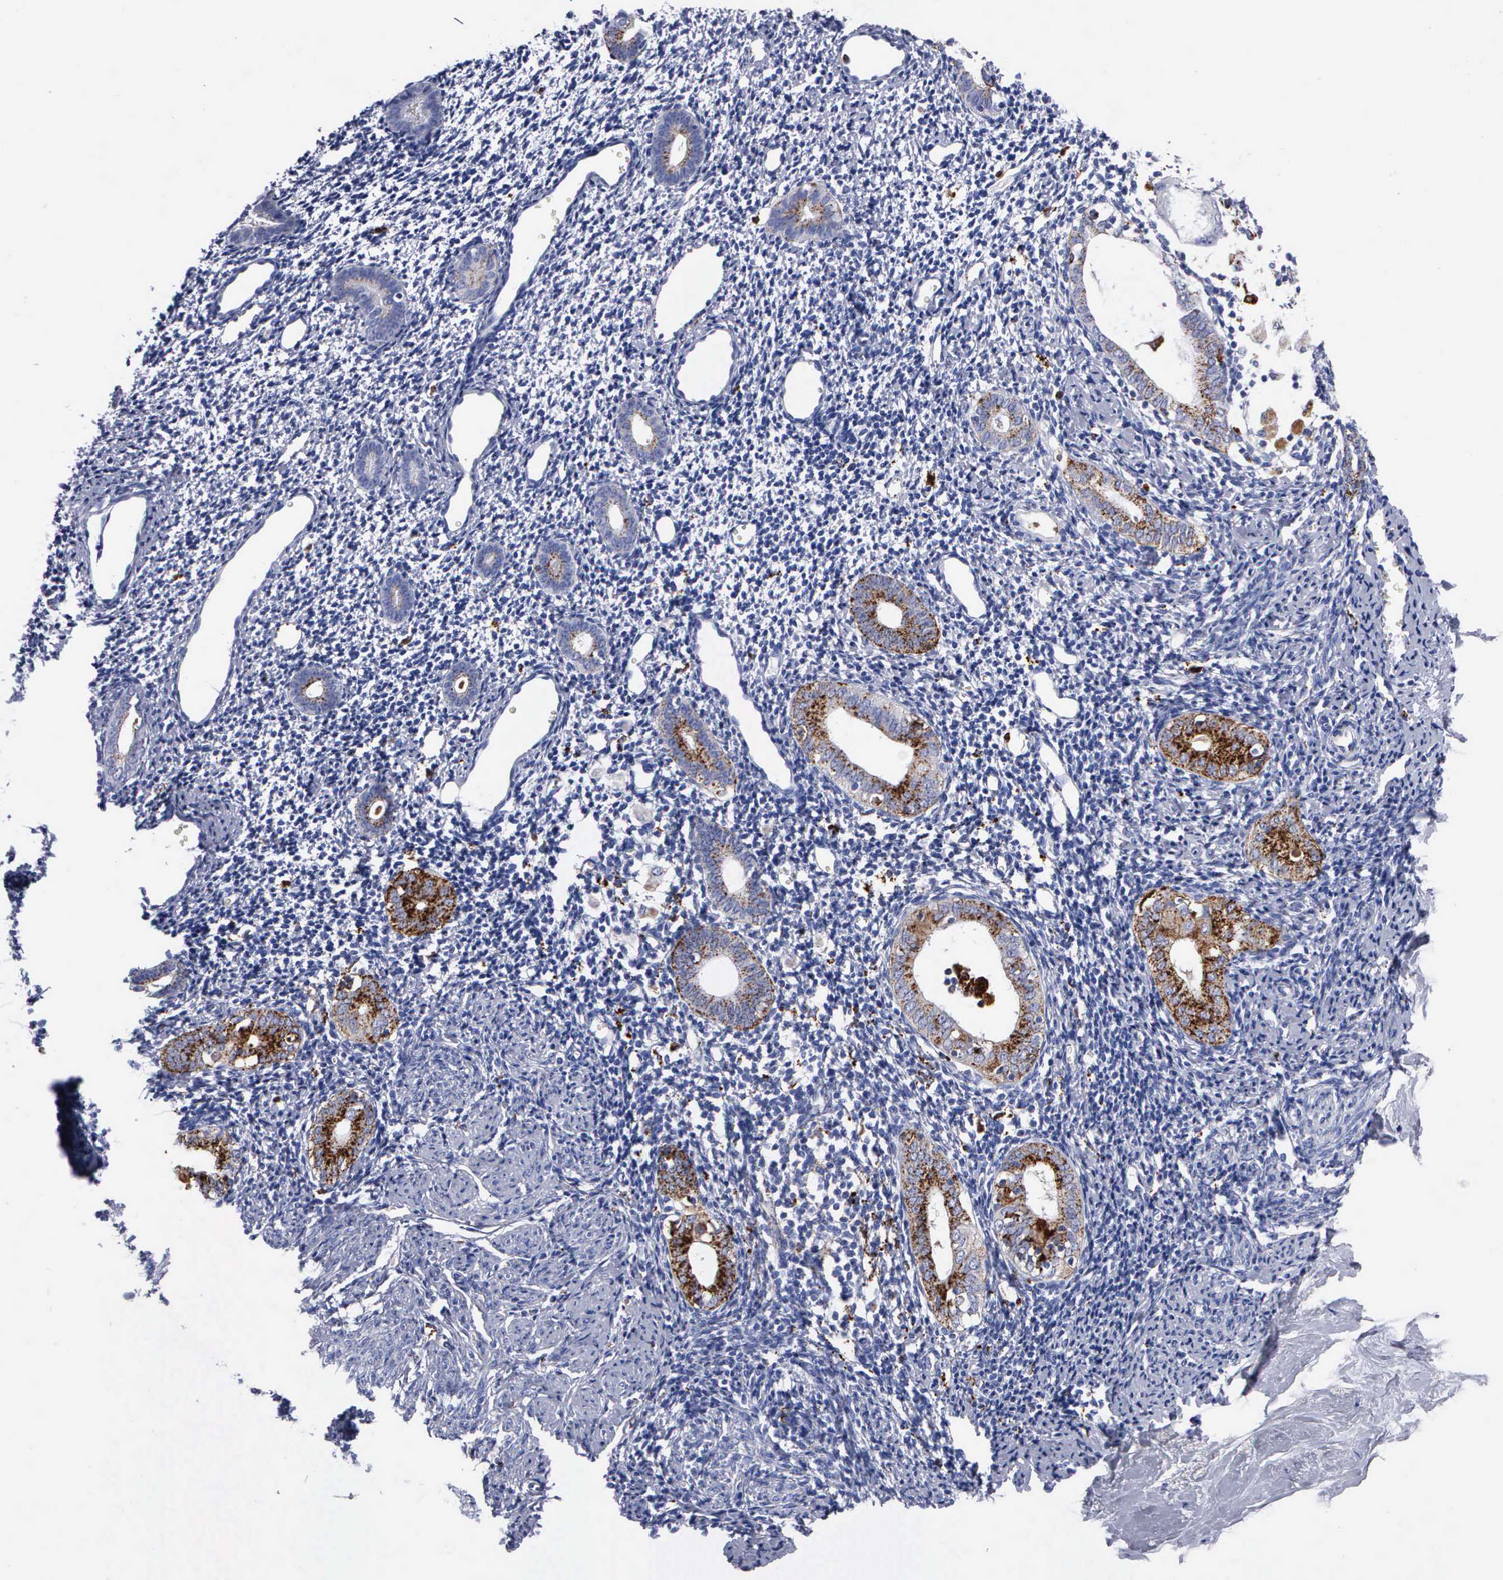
{"staining": {"intensity": "negative", "quantity": "none", "location": "none"}, "tissue": "endometrium", "cell_type": "Cells in endometrial stroma", "image_type": "normal", "snomed": [{"axis": "morphology", "description": "Normal tissue, NOS"}, {"axis": "morphology", "description": "Neoplasm, benign, NOS"}, {"axis": "topography", "description": "Uterus"}], "caption": "DAB (3,3'-diaminobenzidine) immunohistochemical staining of normal human endometrium shows no significant positivity in cells in endometrial stroma. (Brightfield microscopy of DAB immunohistochemistry (IHC) at high magnification).", "gene": "CTSH", "patient": {"sex": "female", "age": 55}}